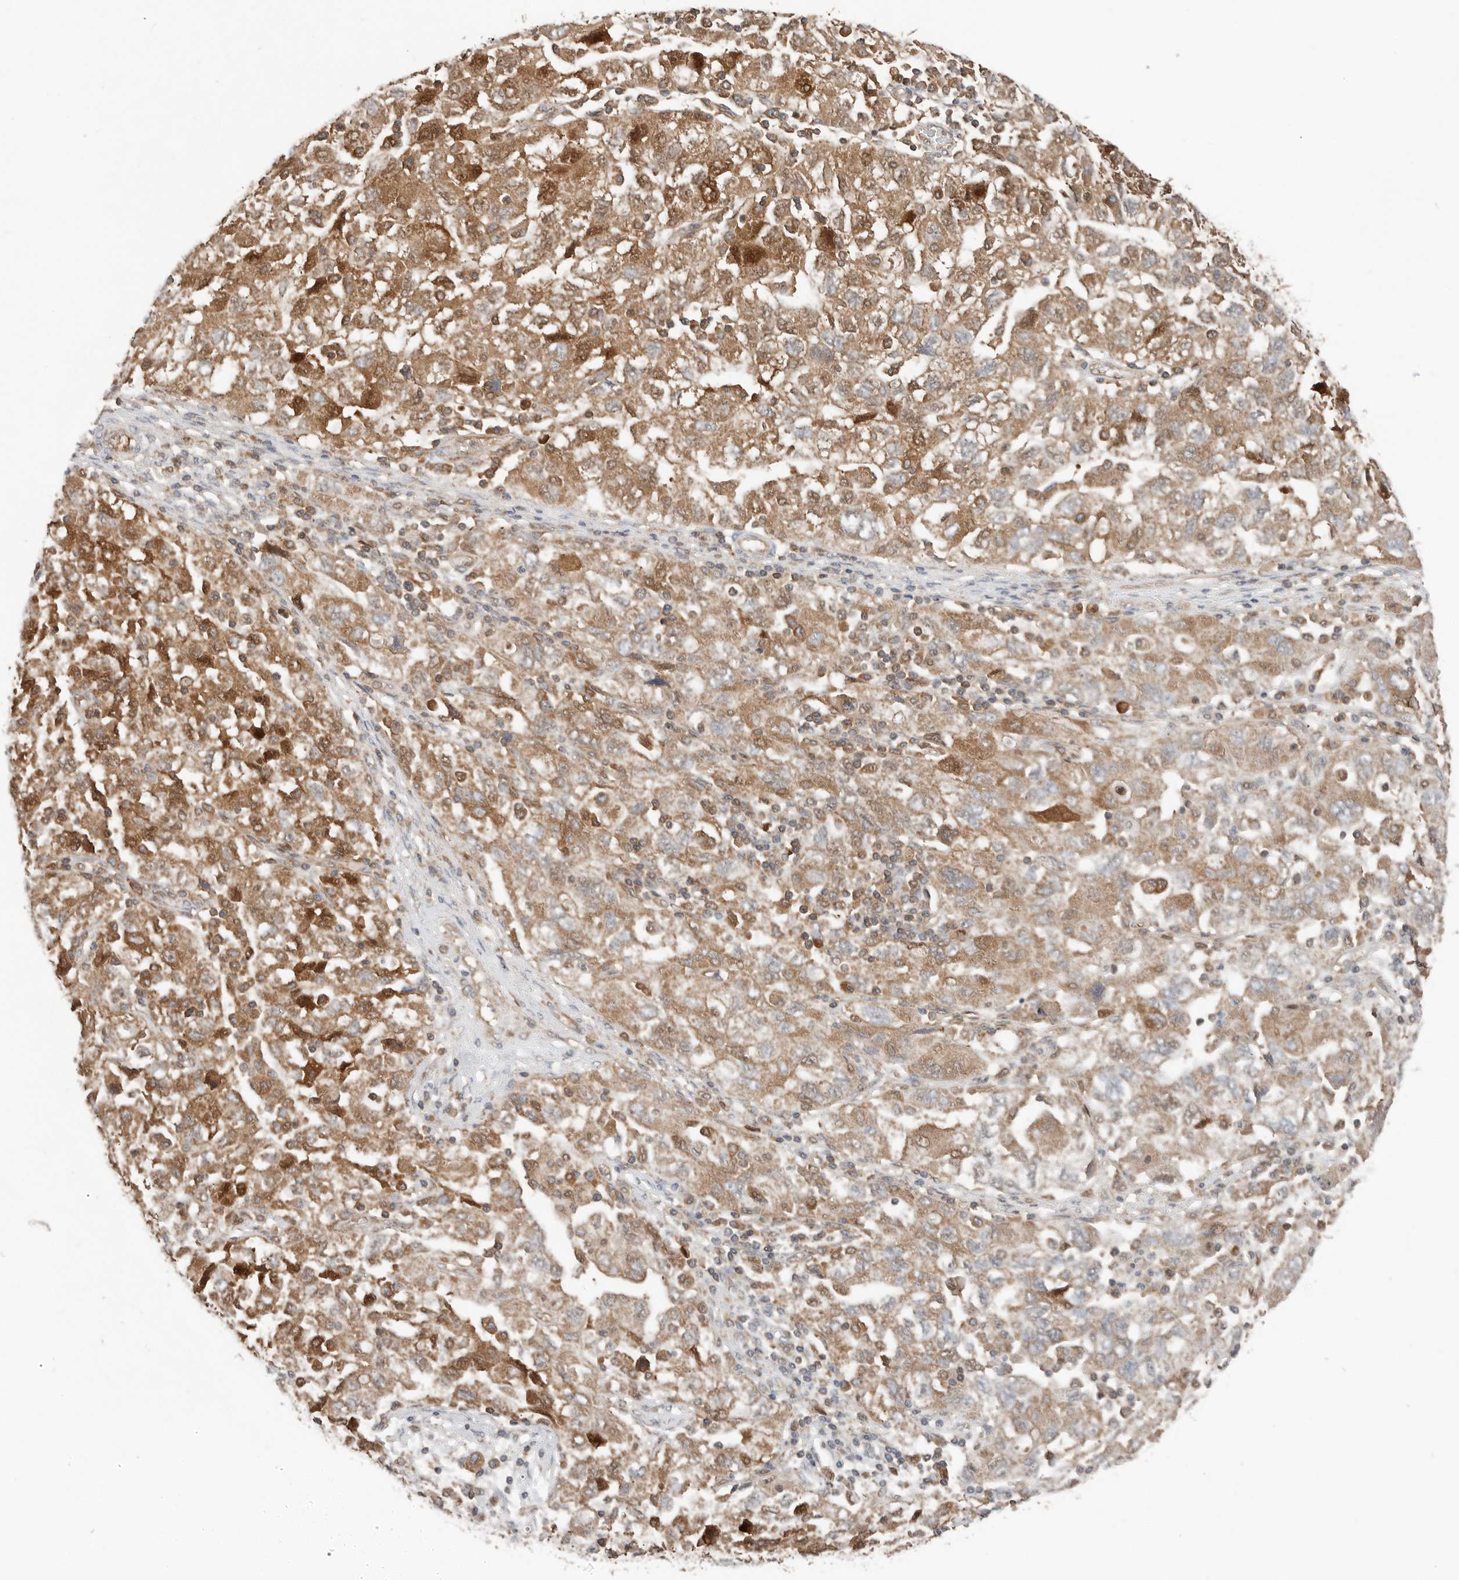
{"staining": {"intensity": "moderate", "quantity": ">75%", "location": "cytoplasmic/membranous"}, "tissue": "ovarian cancer", "cell_type": "Tumor cells", "image_type": "cancer", "snomed": [{"axis": "morphology", "description": "Carcinoma, NOS"}, {"axis": "morphology", "description": "Cystadenocarcinoma, serous, NOS"}, {"axis": "topography", "description": "Ovary"}], "caption": "High-power microscopy captured an IHC micrograph of ovarian cancer, revealing moderate cytoplasmic/membranous staining in approximately >75% of tumor cells.", "gene": "XPNPEP1", "patient": {"sex": "female", "age": 69}}